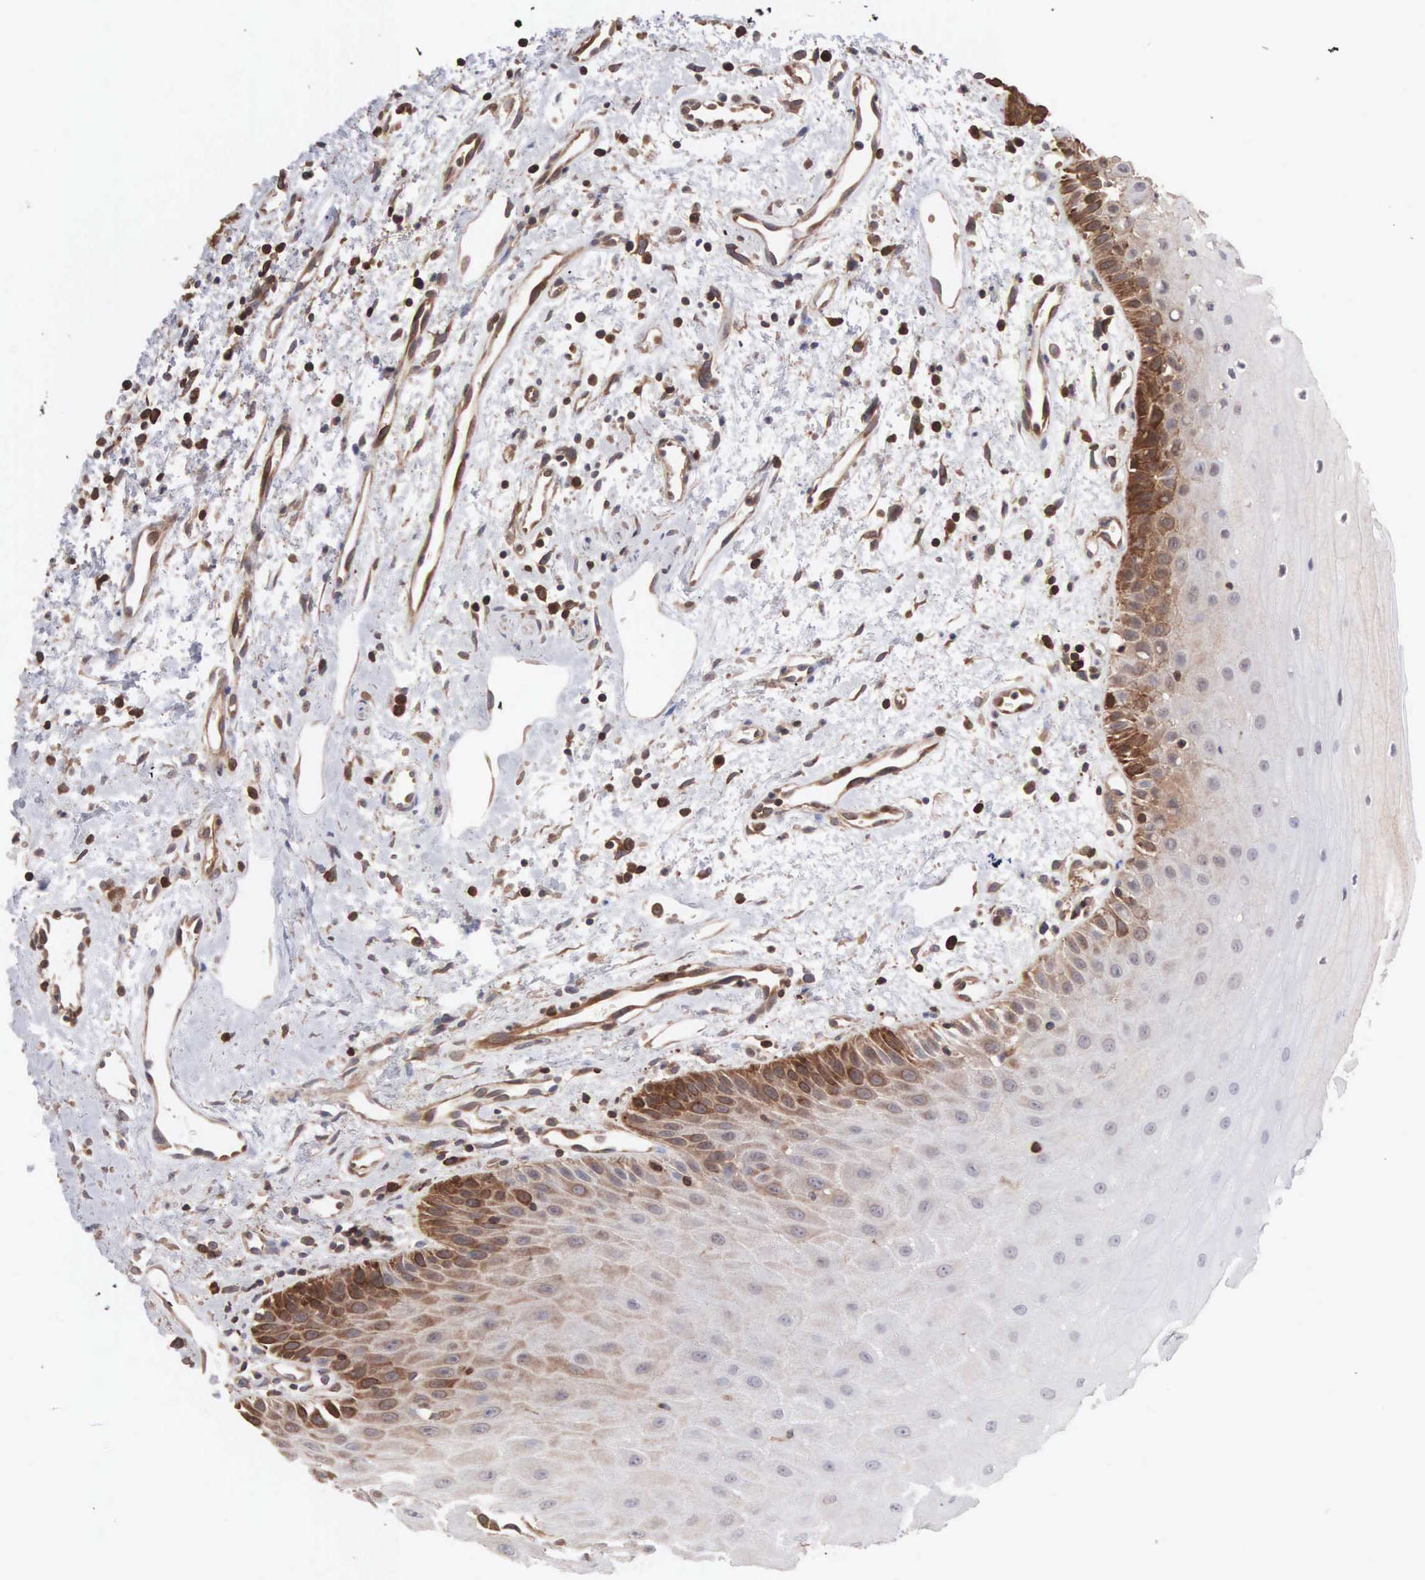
{"staining": {"intensity": "moderate", "quantity": "<25%", "location": "cytoplasmic/membranous"}, "tissue": "oral mucosa", "cell_type": "Squamous epithelial cells", "image_type": "normal", "snomed": [{"axis": "morphology", "description": "Normal tissue, NOS"}, {"axis": "topography", "description": "Oral tissue"}], "caption": "Immunohistochemical staining of unremarkable oral mucosa exhibits low levels of moderate cytoplasmic/membranous expression in about <25% of squamous epithelial cells.", "gene": "MTHFD1", "patient": {"sex": "male", "age": 54}}